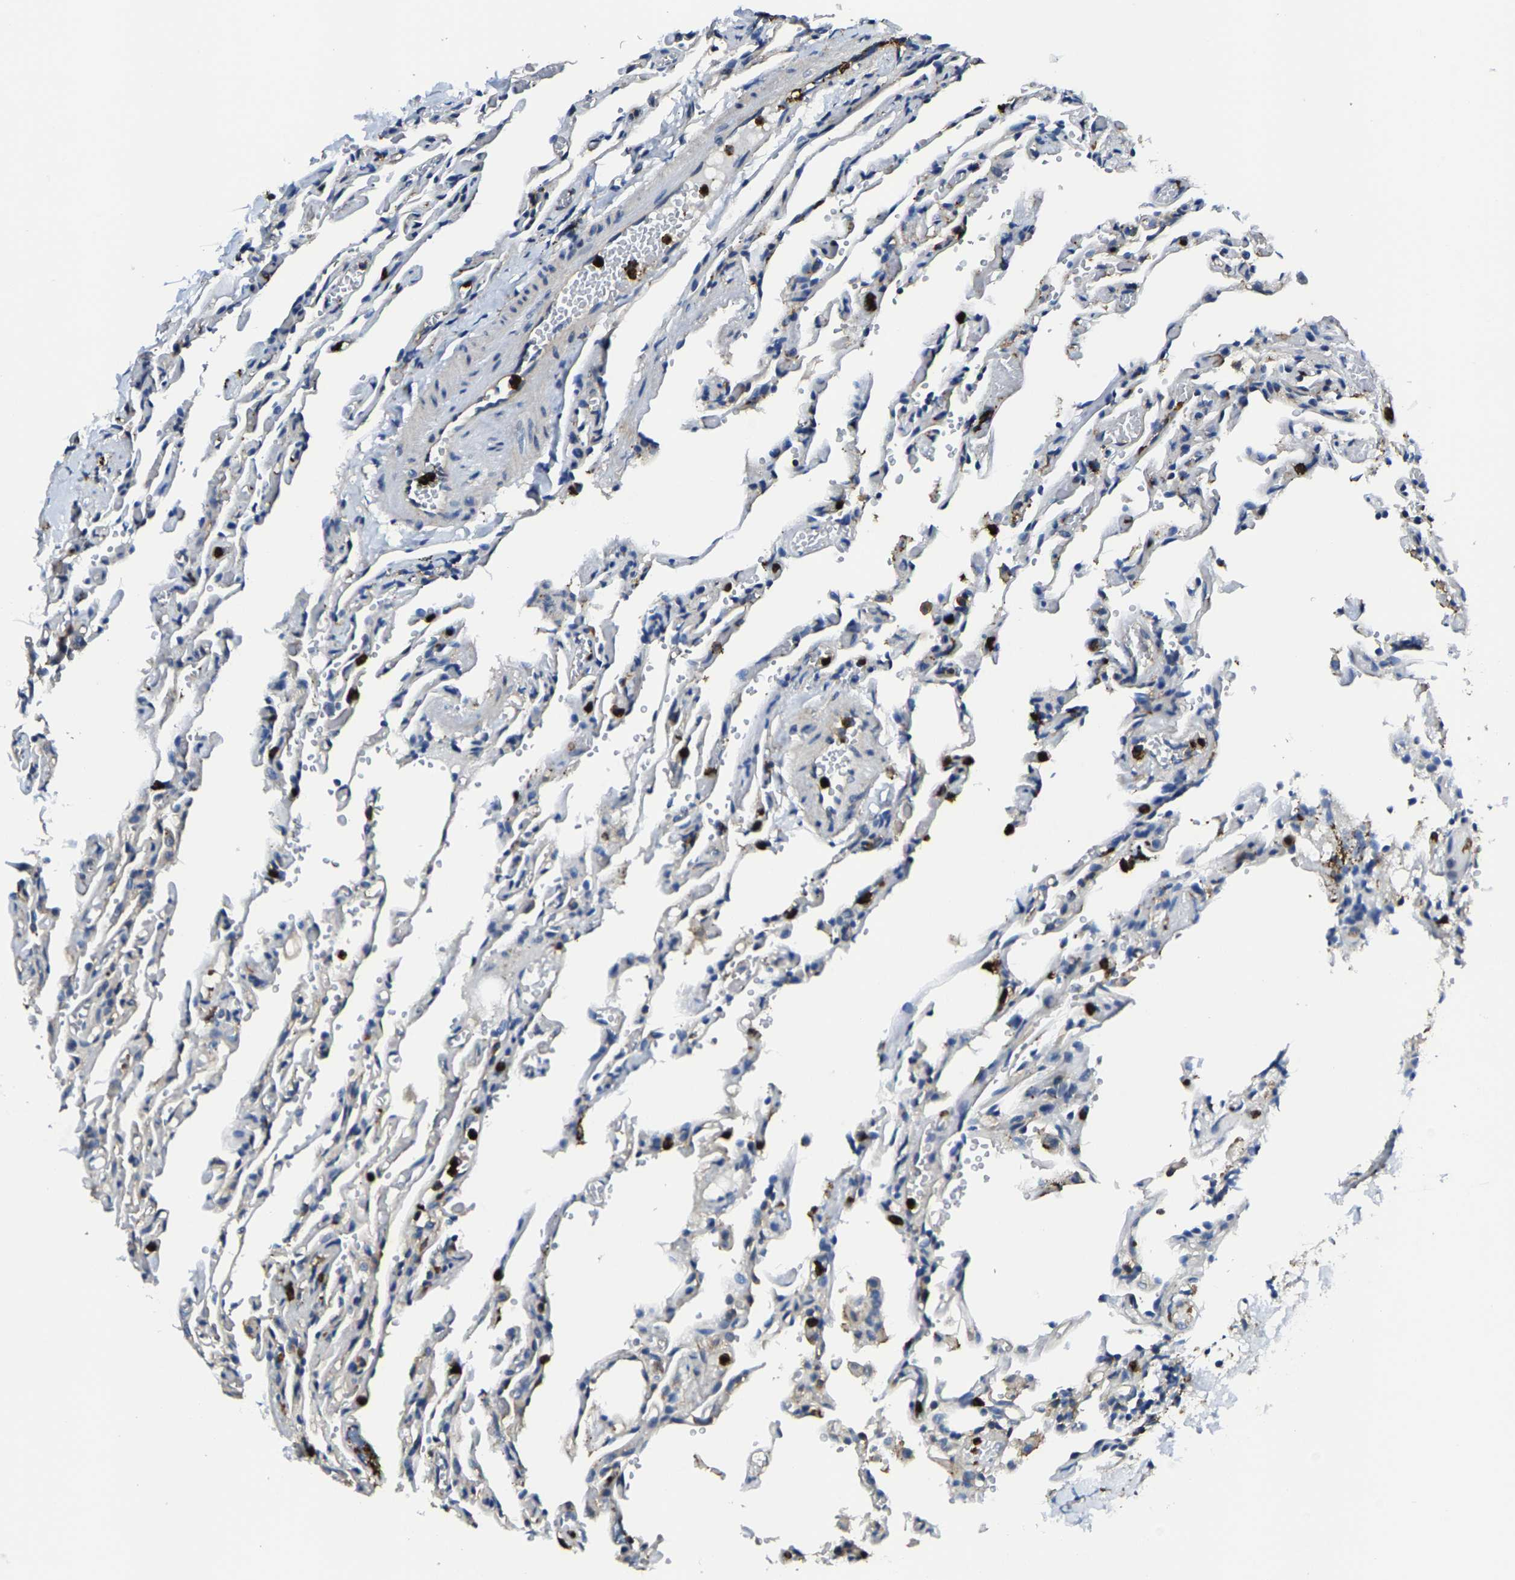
{"staining": {"intensity": "moderate", "quantity": "<25%", "location": "cytoplasmic/membranous"}, "tissue": "lung", "cell_type": "Alveolar cells", "image_type": "normal", "snomed": [{"axis": "morphology", "description": "Normal tissue, NOS"}, {"axis": "topography", "description": "Lung"}], "caption": "Immunohistochemical staining of normal lung displays <25% levels of moderate cytoplasmic/membranous protein expression in about <25% of alveolar cells. (Brightfield microscopy of DAB IHC at high magnification).", "gene": "TRAF6", "patient": {"sex": "male", "age": 21}}